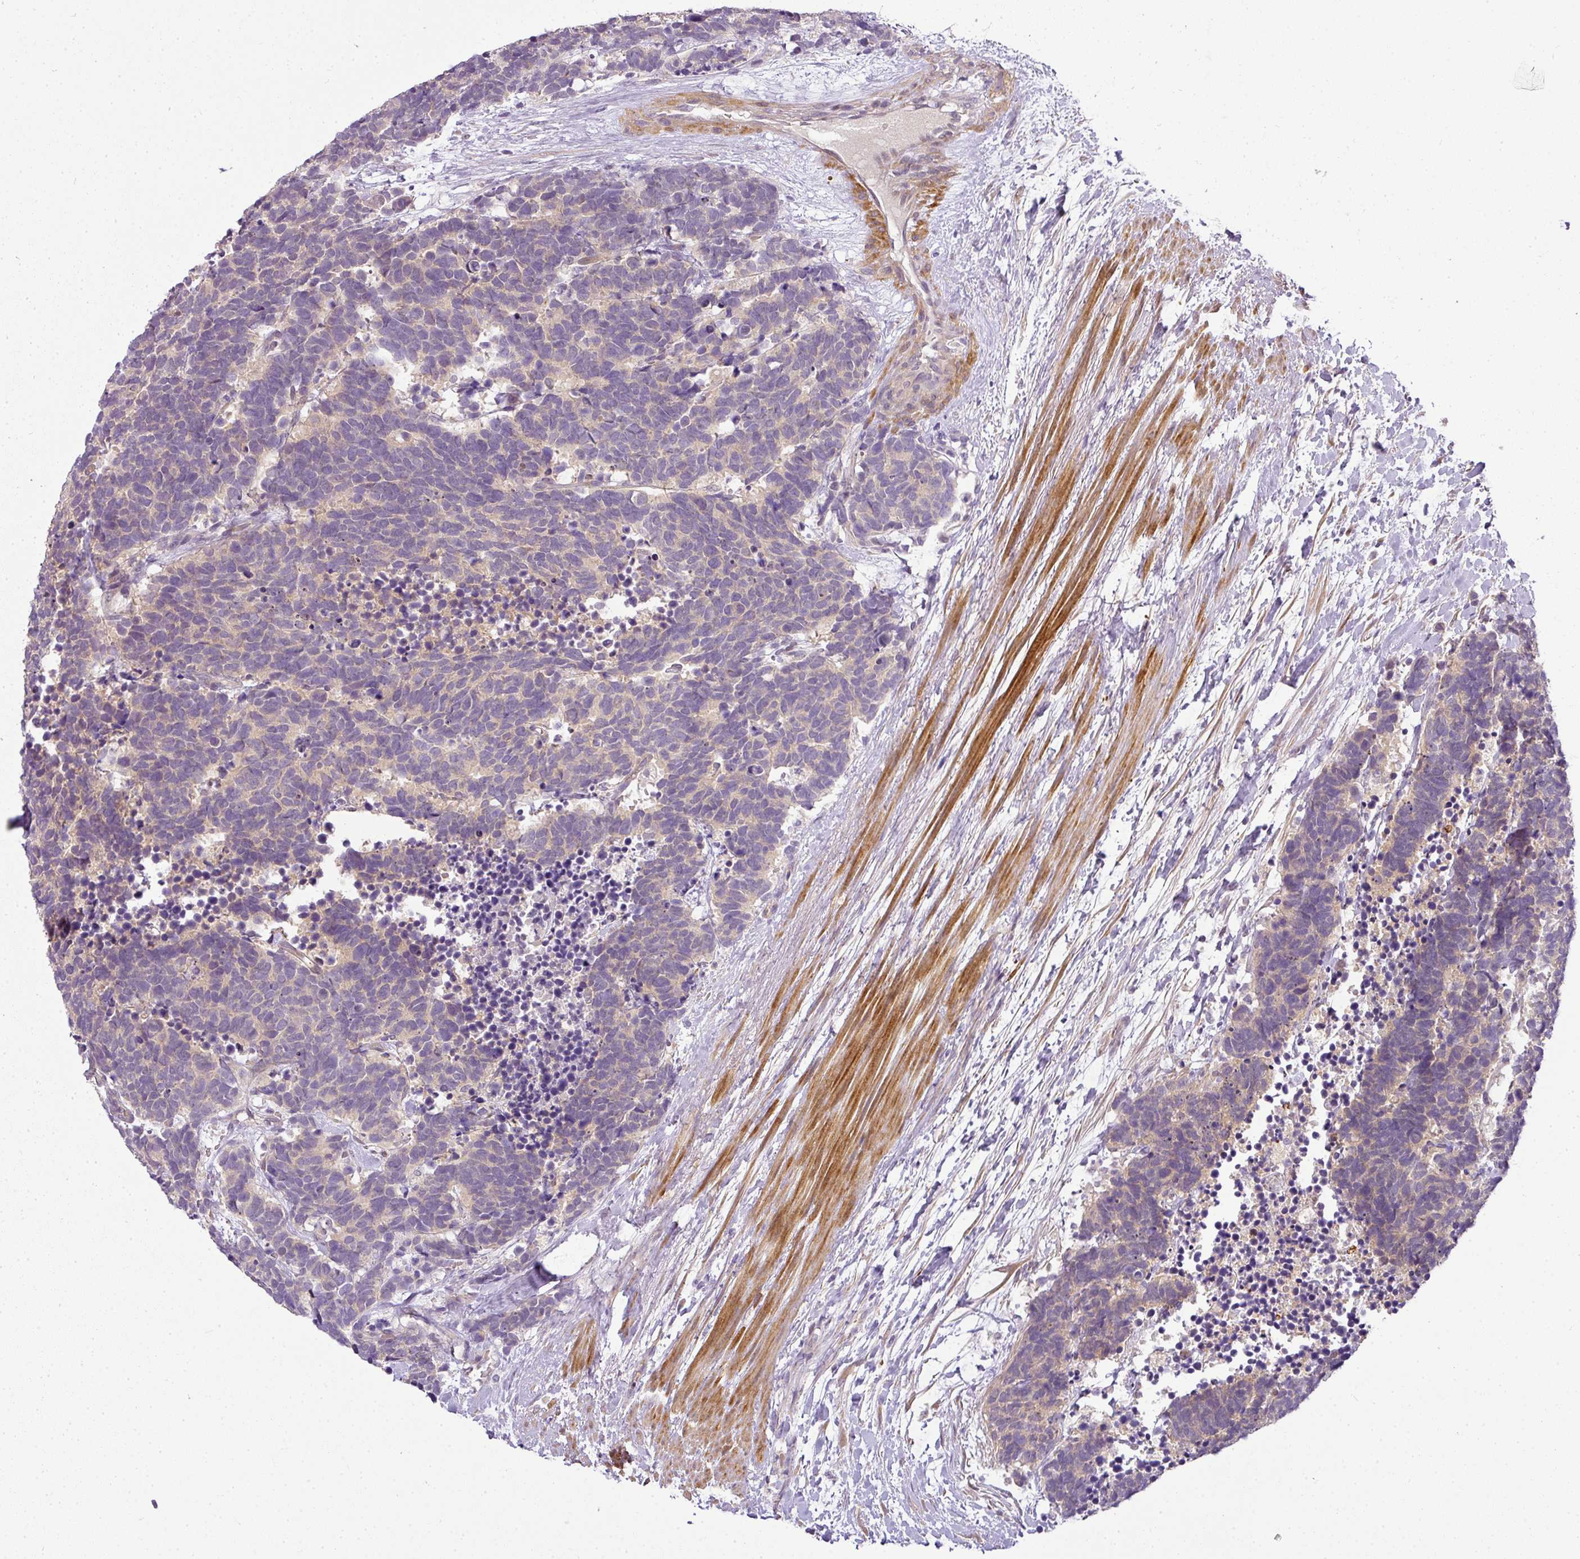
{"staining": {"intensity": "negative", "quantity": "none", "location": "none"}, "tissue": "carcinoid", "cell_type": "Tumor cells", "image_type": "cancer", "snomed": [{"axis": "morphology", "description": "Carcinoma, NOS"}, {"axis": "morphology", "description": "Carcinoid, malignant, NOS"}, {"axis": "topography", "description": "Prostate"}], "caption": "IHC histopathology image of neoplastic tissue: human malignant carcinoid stained with DAB reveals no significant protein positivity in tumor cells.", "gene": "ADH5", "patient": {"sex": "male", "age": 57}}